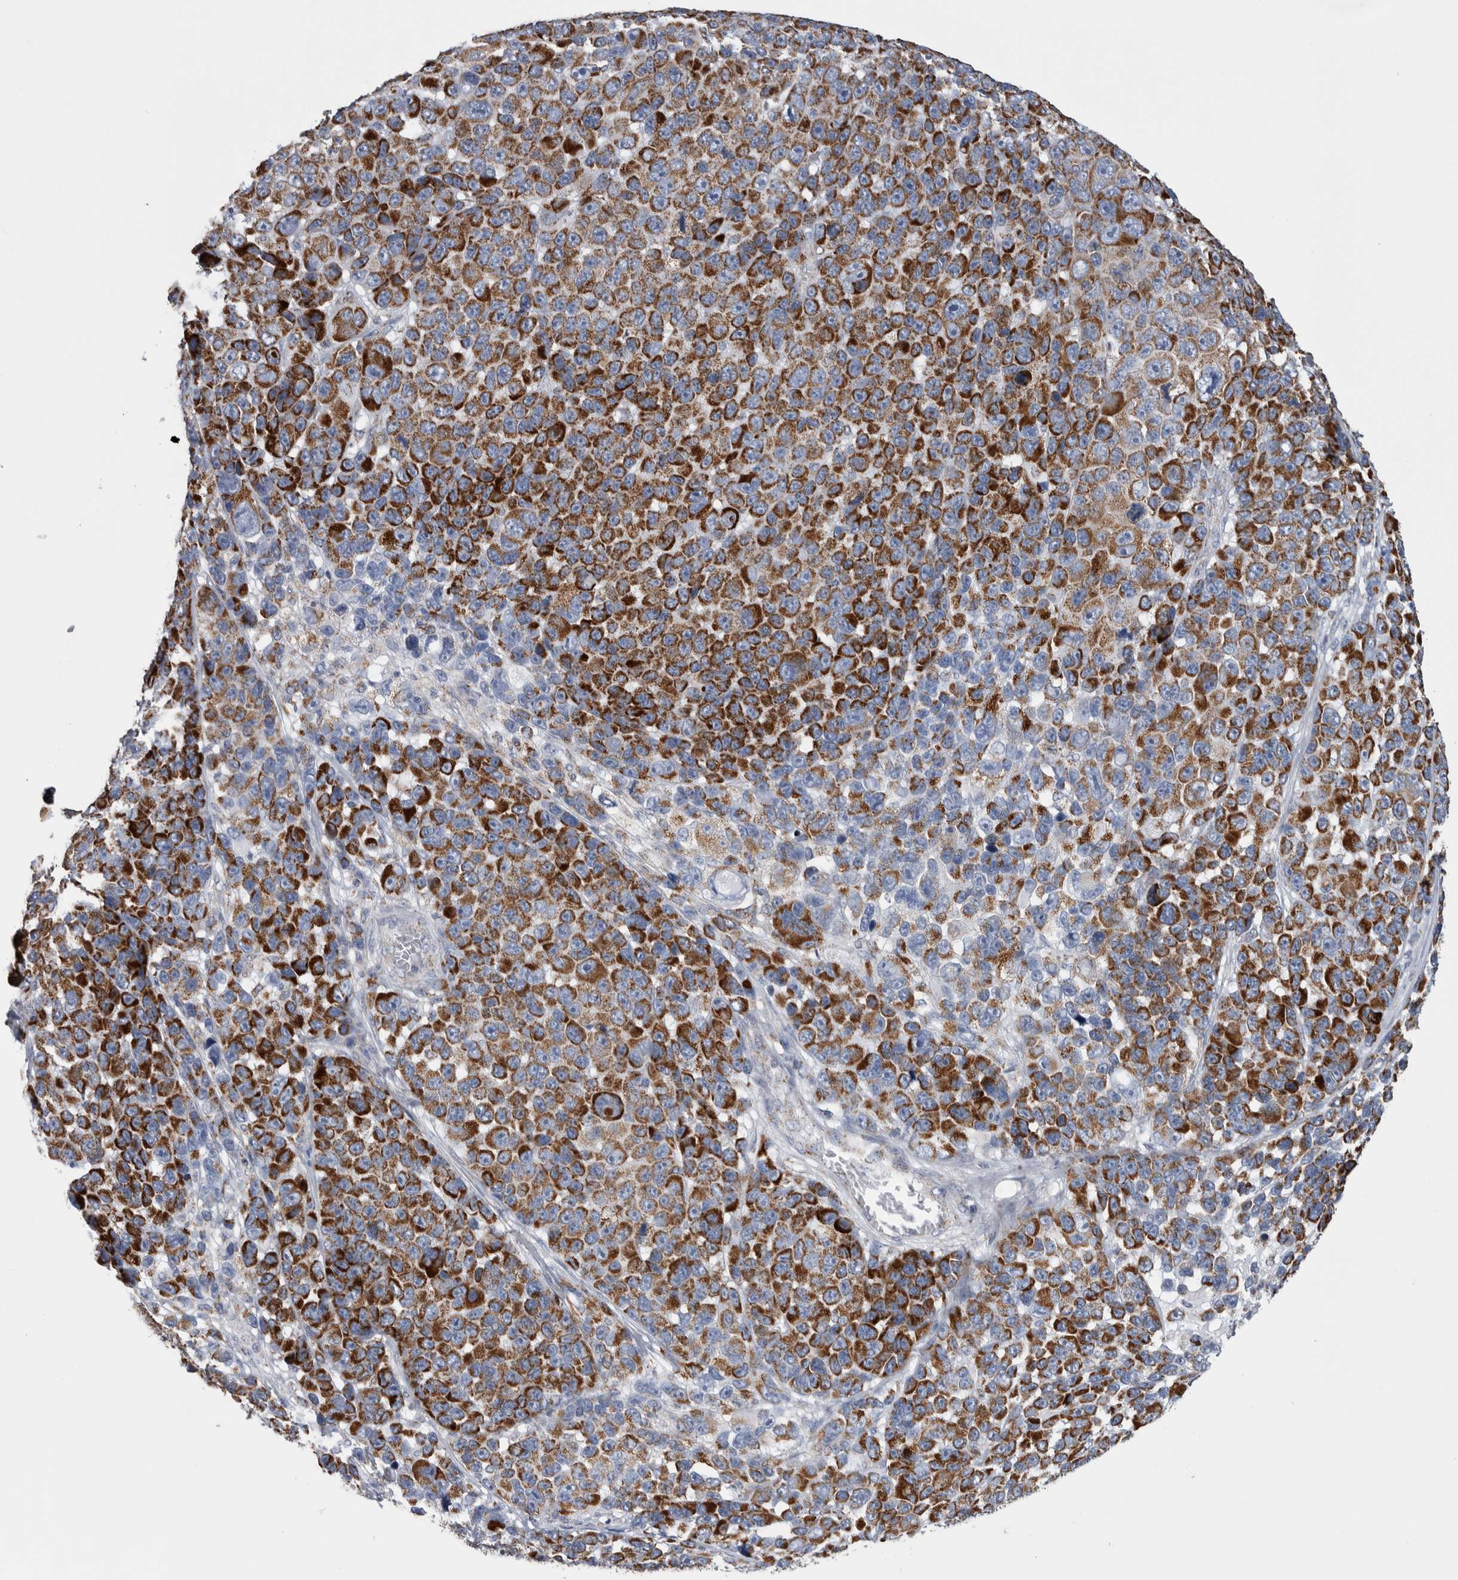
{"staining": {"intensity": "strong", "quantity": ">75%", "location": "cytoplasmic/membranous"}, "tissue": "melanoma", "cell_type": "Tumor cells", "image_type": "cancer", "snomed": [{"axis": "morphology", "description": "Malignant melanoma, NOS"}, {"axis": "topography", "description": "Skin"}], "caption": "Malignant melanoma stained with a brown dye reveals strong cytoplasmic/membranous positive positivity in about >75% of tumor cells.", "gene": "ETFA", "patient": {"sex": "male", "age": 53}}